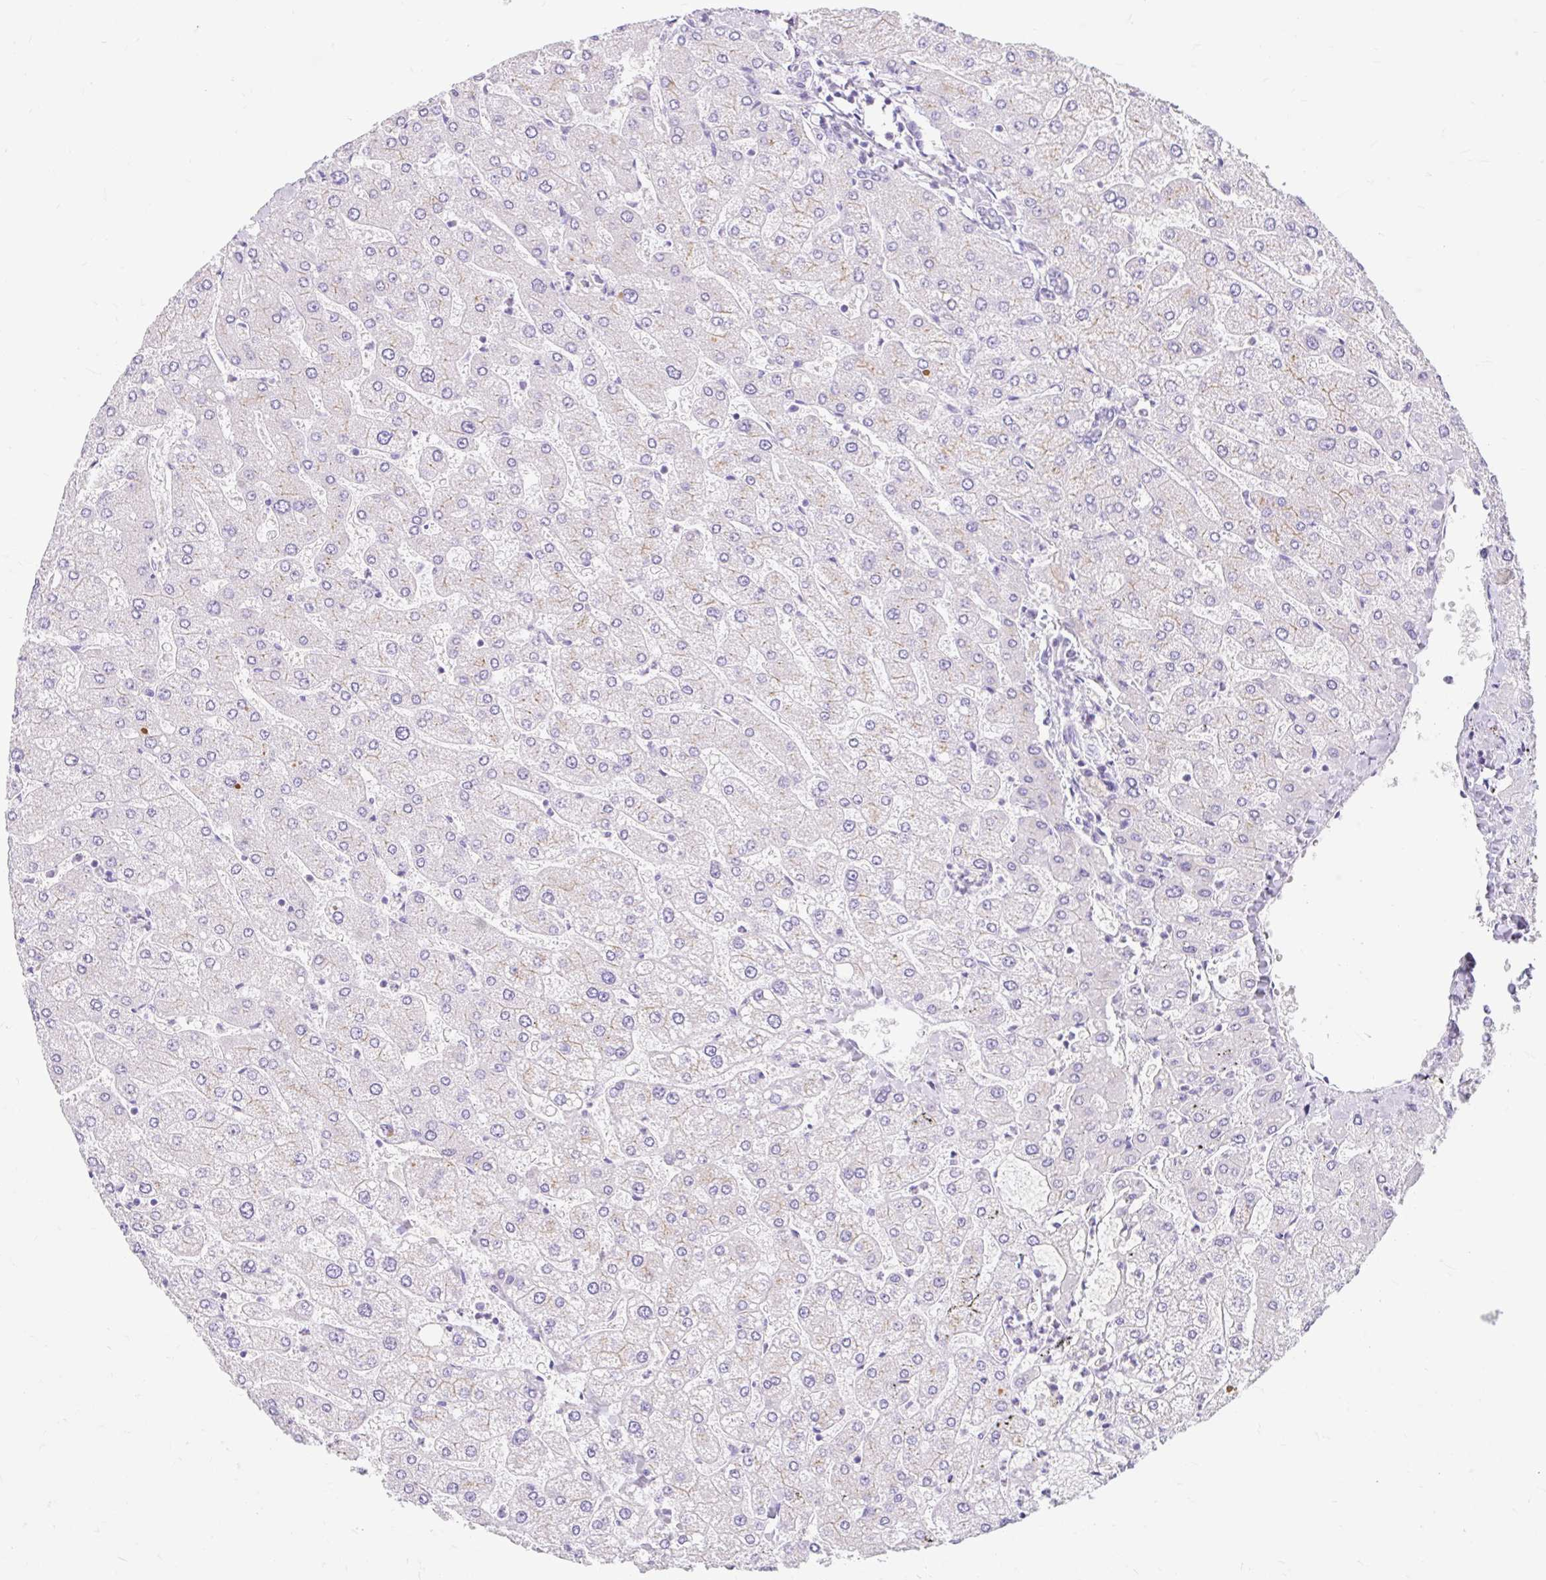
{"staining": {"intensity": "negative", "quantity": "none", "location": "none"}, "tissue": "liver", "cell_type": "Cholangiocytes", "image_type": "normal", "snomed": [{"axis": "morphology", "description": "Normal tissue, NOS"}, {"axis": "topography", "description": "Liver"}], "caption": "Image shows no protein expression in cholangiocytes of unremarkable liver.", "gene": "SLC28A1", "patient": {"sex": "male", "age": 55}}